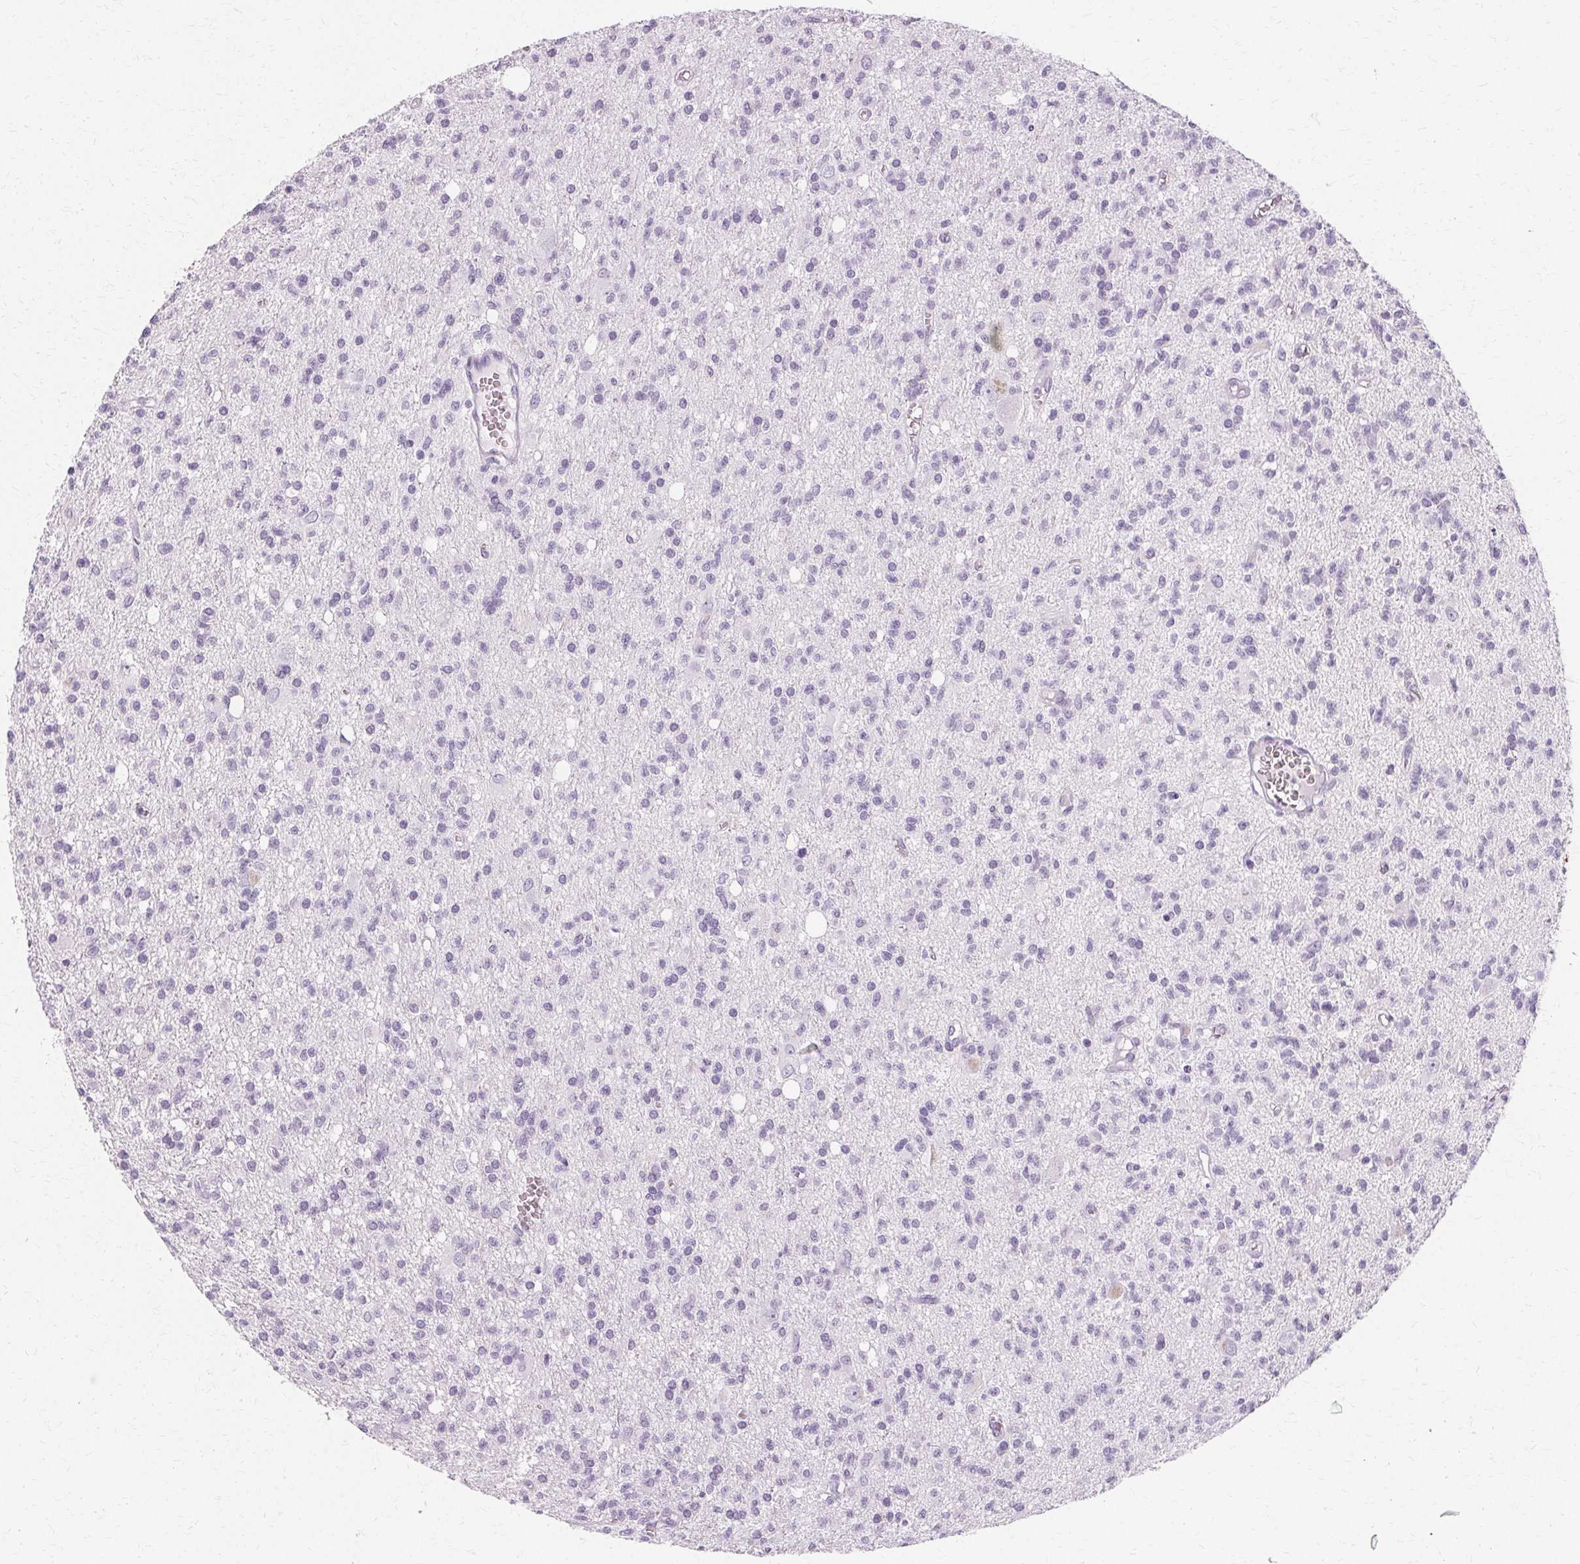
{"staining": {"intensity": "negative", "quantity": "none", "location": "none"}, "tissue": "glioma", "cell_type": "Tumor cells", "image_type": "cancer", "snomed": [{"axis": "morphology", "description": "Glioma, malignant, Low grade"}, {"axis": "topography", "description": "Brain"}], "caption": "This is an immunohistochemistry (IHC) histopathology image of glioma. There is no expression in tumor cells.", "gene": "KRT6C", "patient": {"sex": "male", "age": 64}}